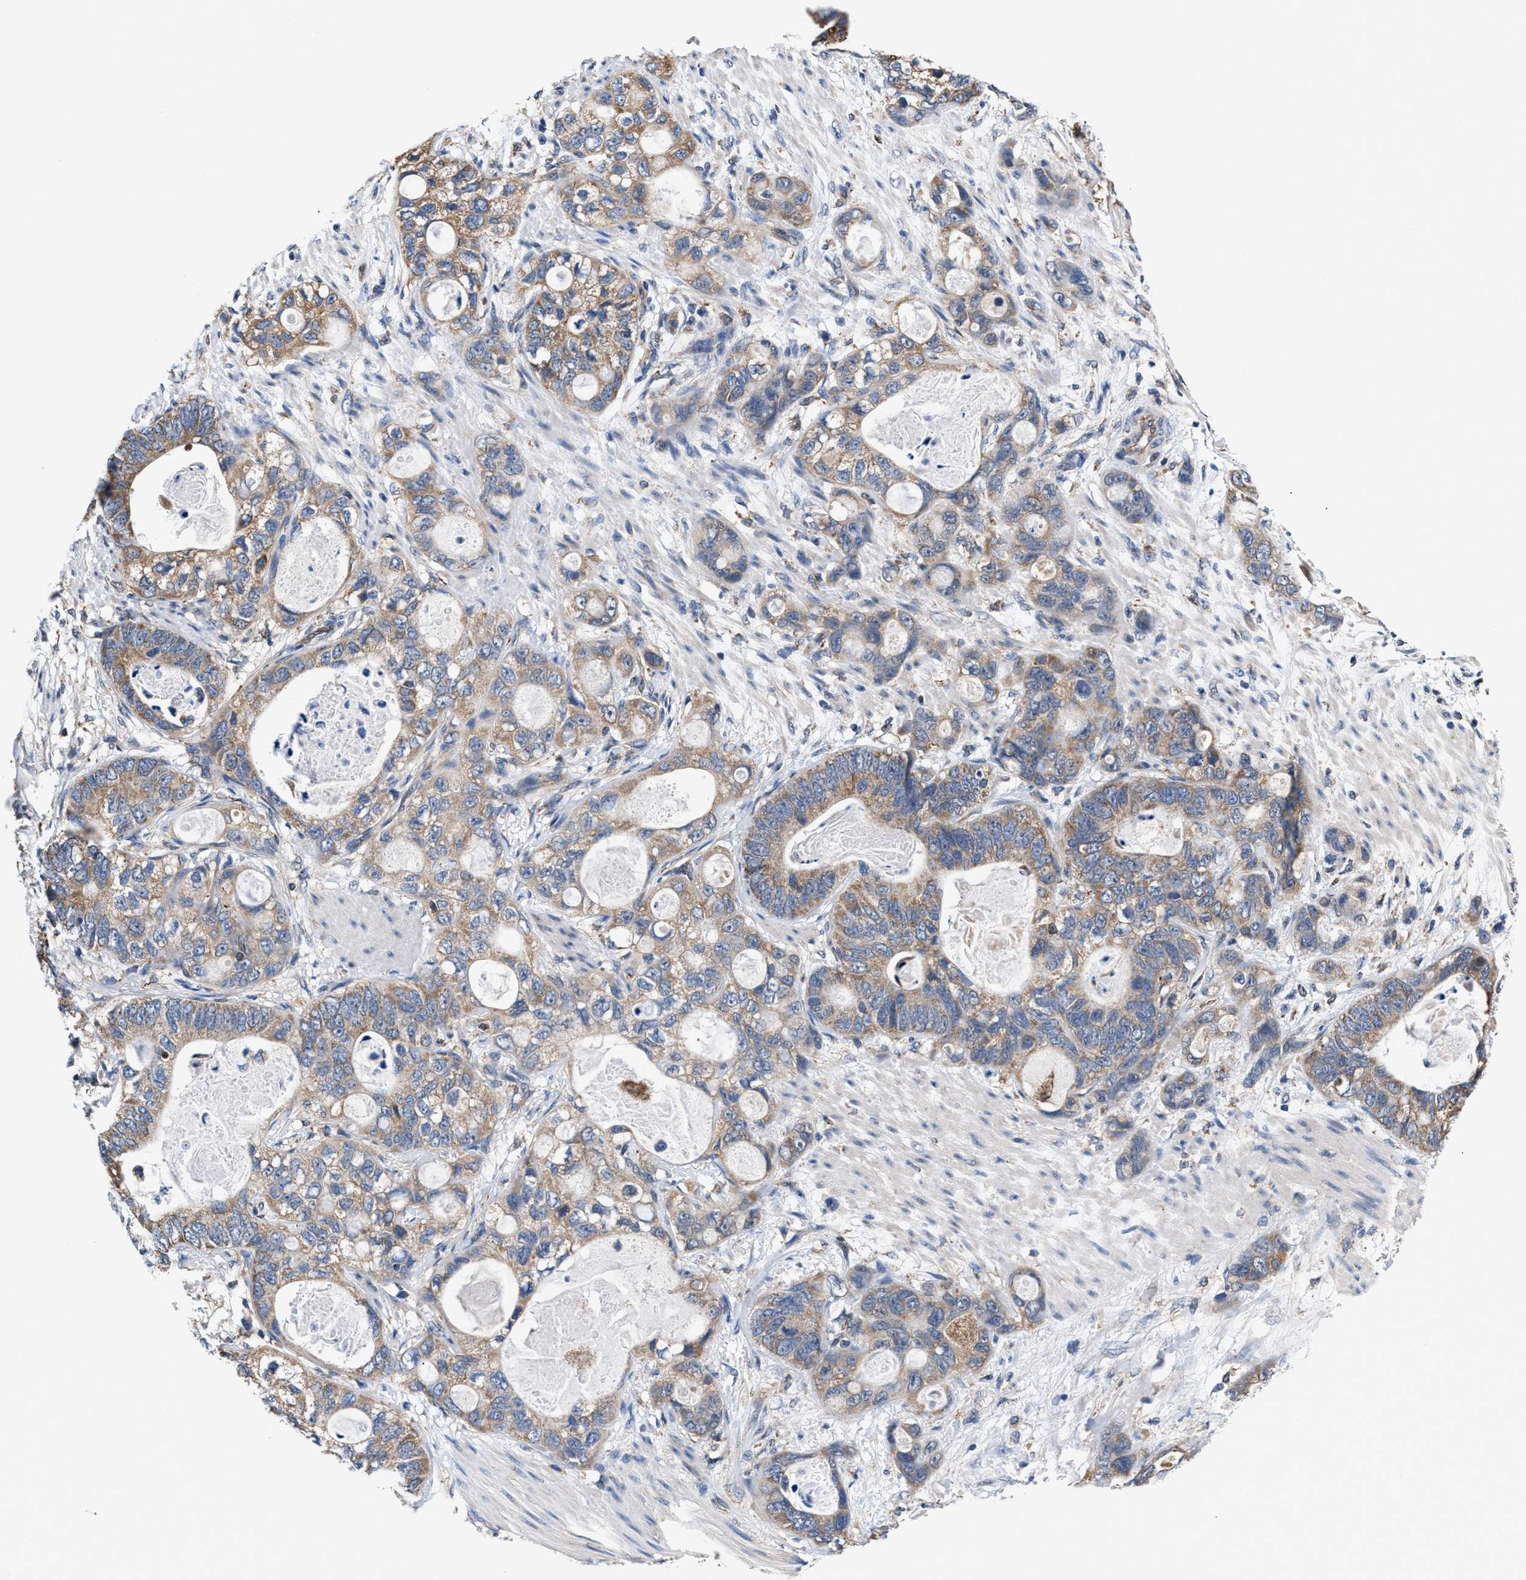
{"staining": {"intensity": "weak", "quantity": ">75%", "location": "cytoplasmic/membranous"}, "tissue": "stomach cancer", "cell_type": "Tumor cells", "image_type": "cancer", "snomed": [{"axis": "morphology", "description": "Normal tissue, NOS"}, {"axis": "morphology", "description": "Adenocarcinoma, NOS"}, {"axis": "topography", "description": "Stomach"}], "caption": "Protein expression by immunohistochemistry exhibits weak cytoplasmic/membranous positivity in approximately >75% of tumor cells in stomach cancer (adenocarcinoma).", "gene": "ACLY", "patient": {"sex": "female", "age": 89}}